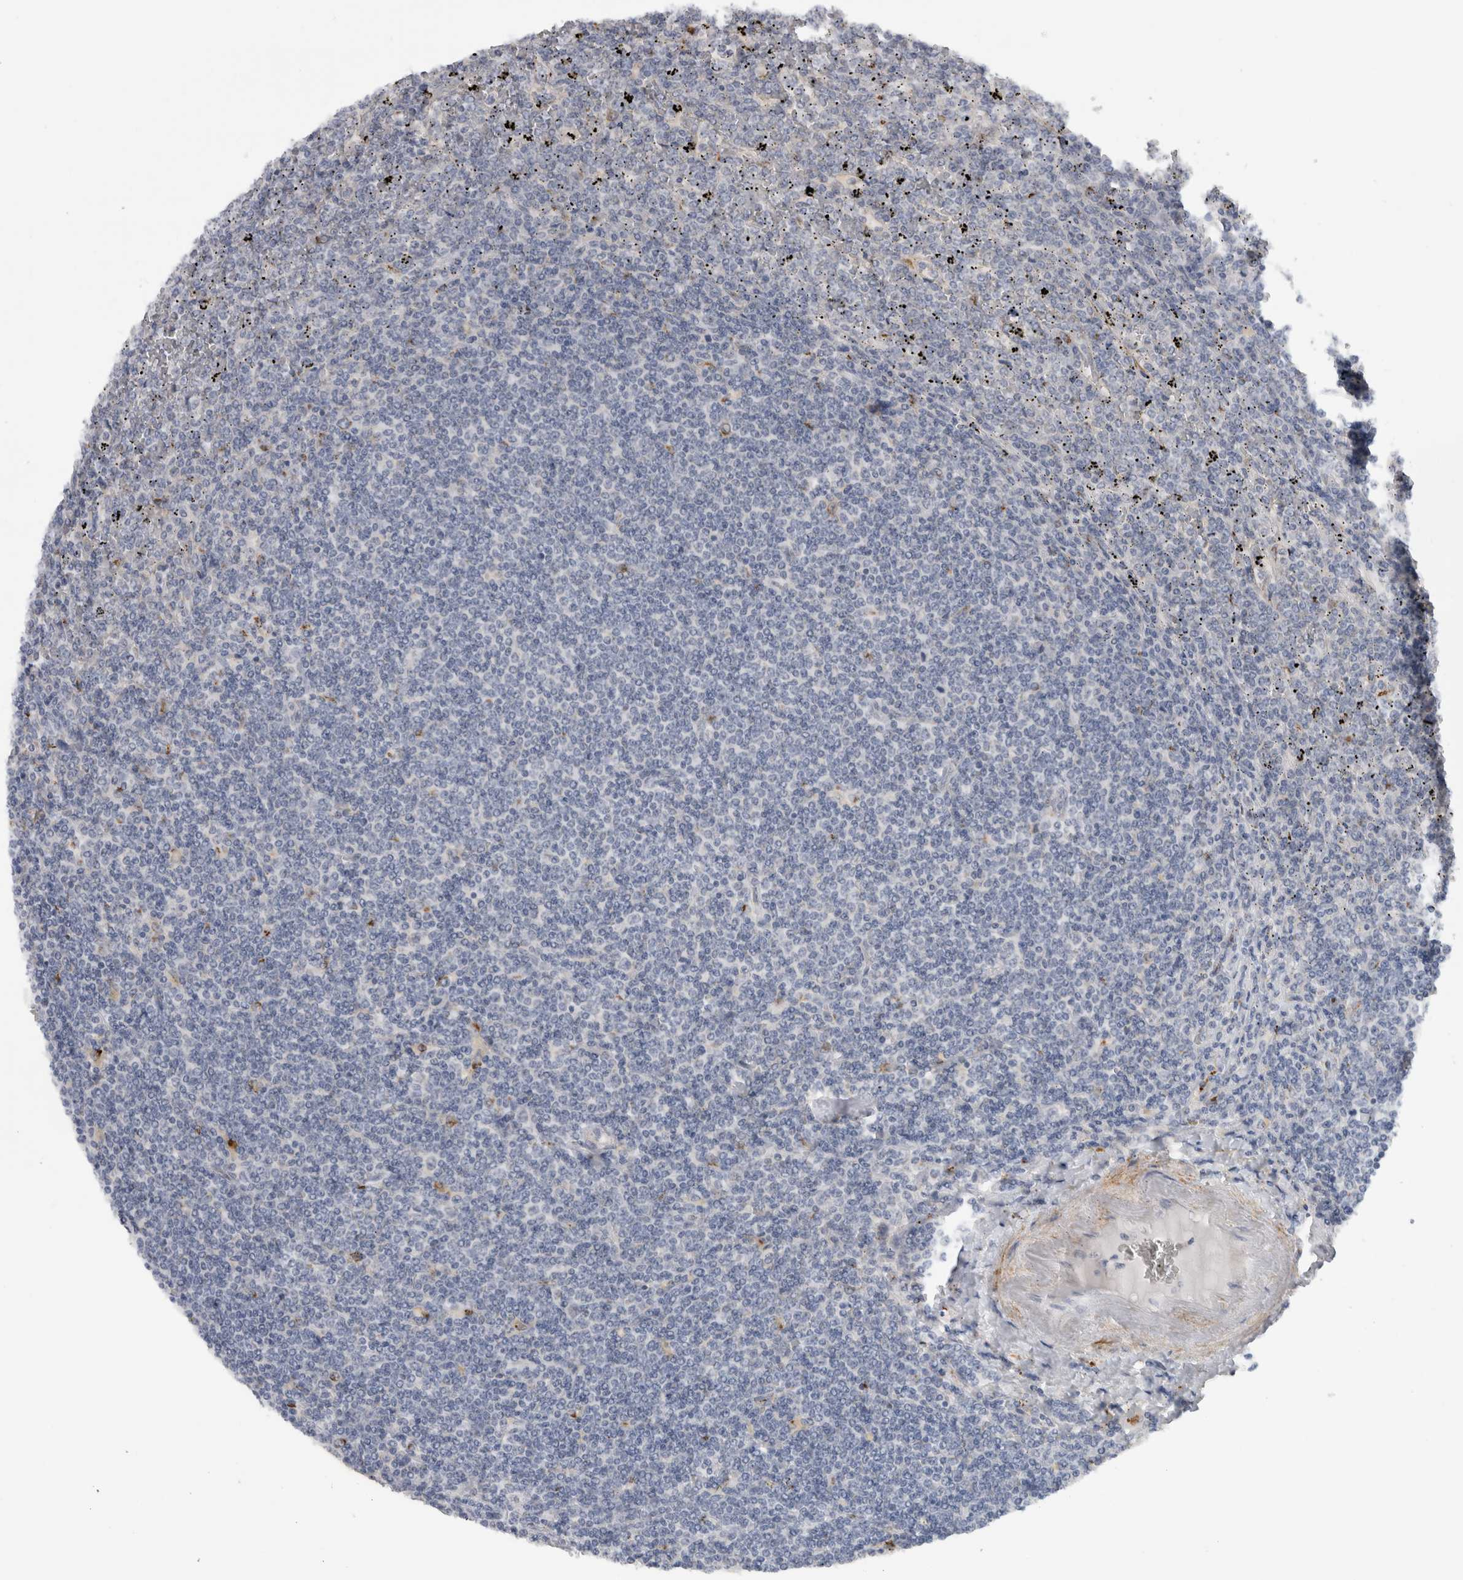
{"staining": {"intensity": "negative", "quantity": "none", "location": "none"}, "tissue": "lymphoma", "cell_type": "Tumor cells", "image_type": "cancer", "snomed": [{"axis": "morphology", "description": "Malignant lymphoma, non-Hodgkin's type, Low grade"}, {"axis": "topography", "description": "Spleen"}], "caption": "Tumor cells show no significant protein positivity in low-grade malignant lymphoma, non-Hodgkin's type.", "gene": "MGAT1", "patient": {"sex": "female", "age": 19}}